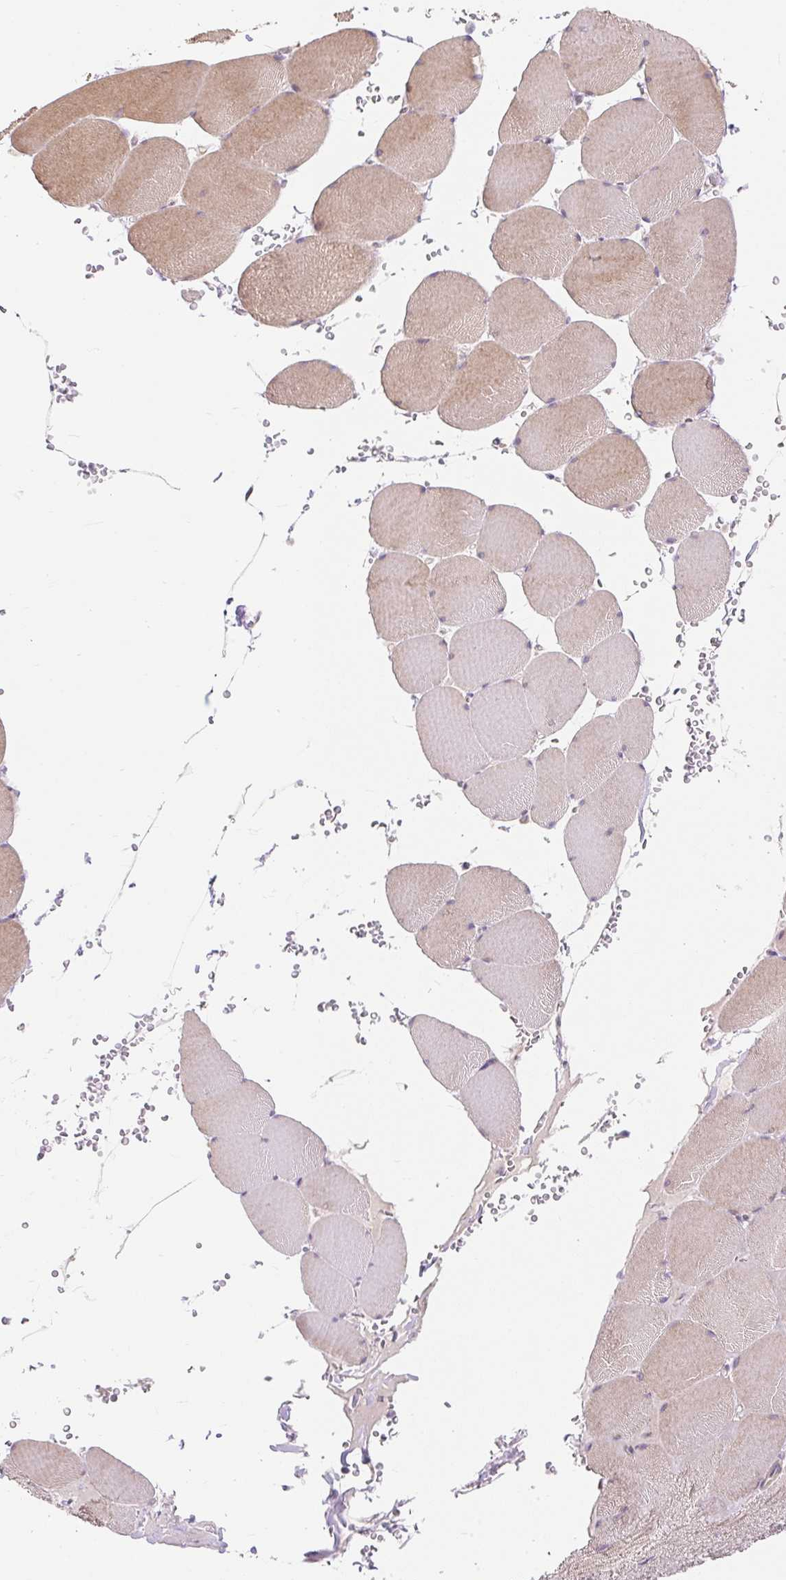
{"staining": {"intensity": "moderate", "quantity": ">75%", "location": "cytoplasmic/membranous"}, "tissue": "skeletal muscle", "cell_type": "Myocytes", "image_type": "normal", "snomed": [{"axis": "morphology", "description": "Normal tissue, NOS"}, {"axis": "topography", "description": "Skeletal muscle"}, {"axis": "topography", "description": "Head-Neck"}], "caption": "Immunohistochemical staining of normal human skeletal muscle displays moderate cytoplasmic/membranous protein staining in approximately >75% of myocytes. The protein is stained brown, and the nuclei are stained in blue (DAB (3,3'-diaminobenzidine) IHC with brightfield microscopy, high magnification).", "gene": "EMC10", "patient": {"sex": "male", "age": 66}}